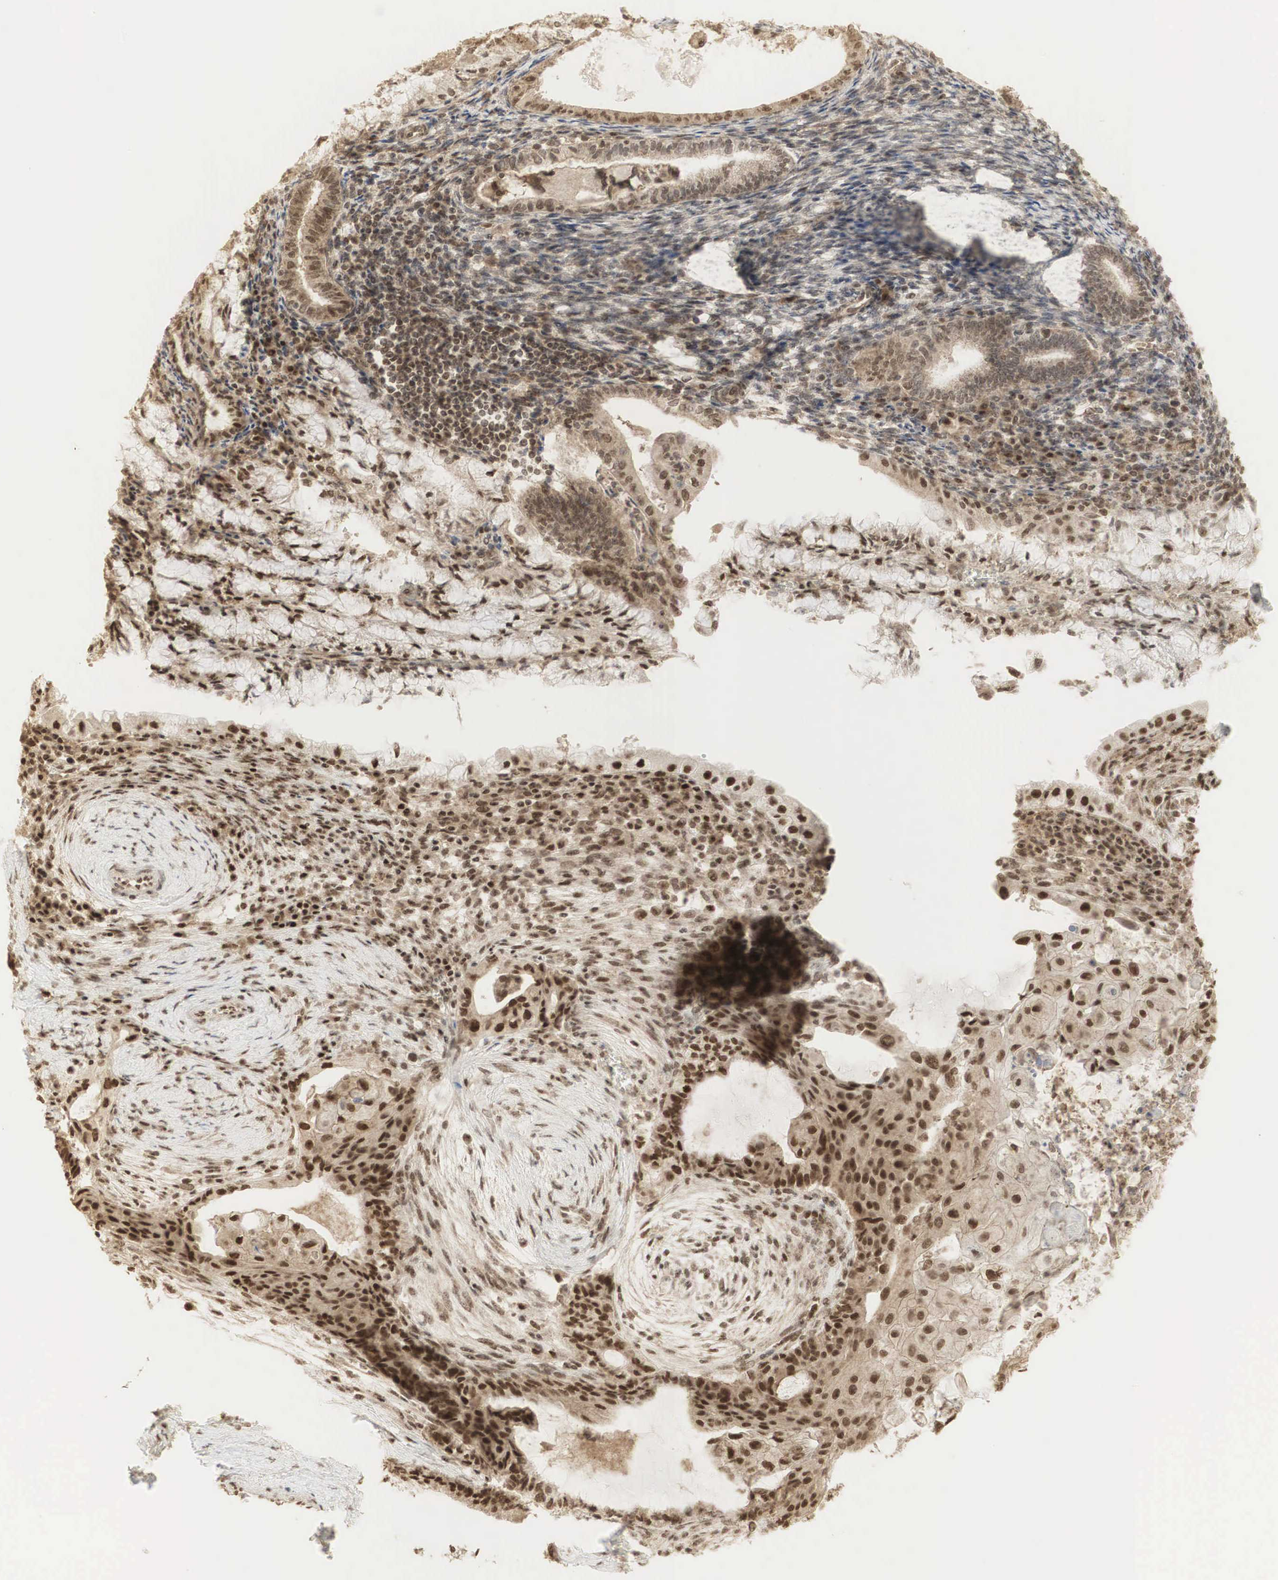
{"staining": {"intensity": "strong", "quantity": ">75%", "location": "cytoplasmic/membranous,nuclear"}, "tissue": "endometrial cancer", "cell_type": "Tumor cells", "image_type": "cancer", "snomed": [{"axis": "morphology", "description": "Adenocarcinoma, NOS"}, {"axis": "topography", "description": "Endometrium"}], "caption": "About >75% of tumor cells in endometrial cancer exhibit strong cytoplasmic/membranous and nuclear protein expression as visualized by brown immunohistochemical staining.", "gene": "RNF113A", "patient": {"sex": "female", "age": 79}}